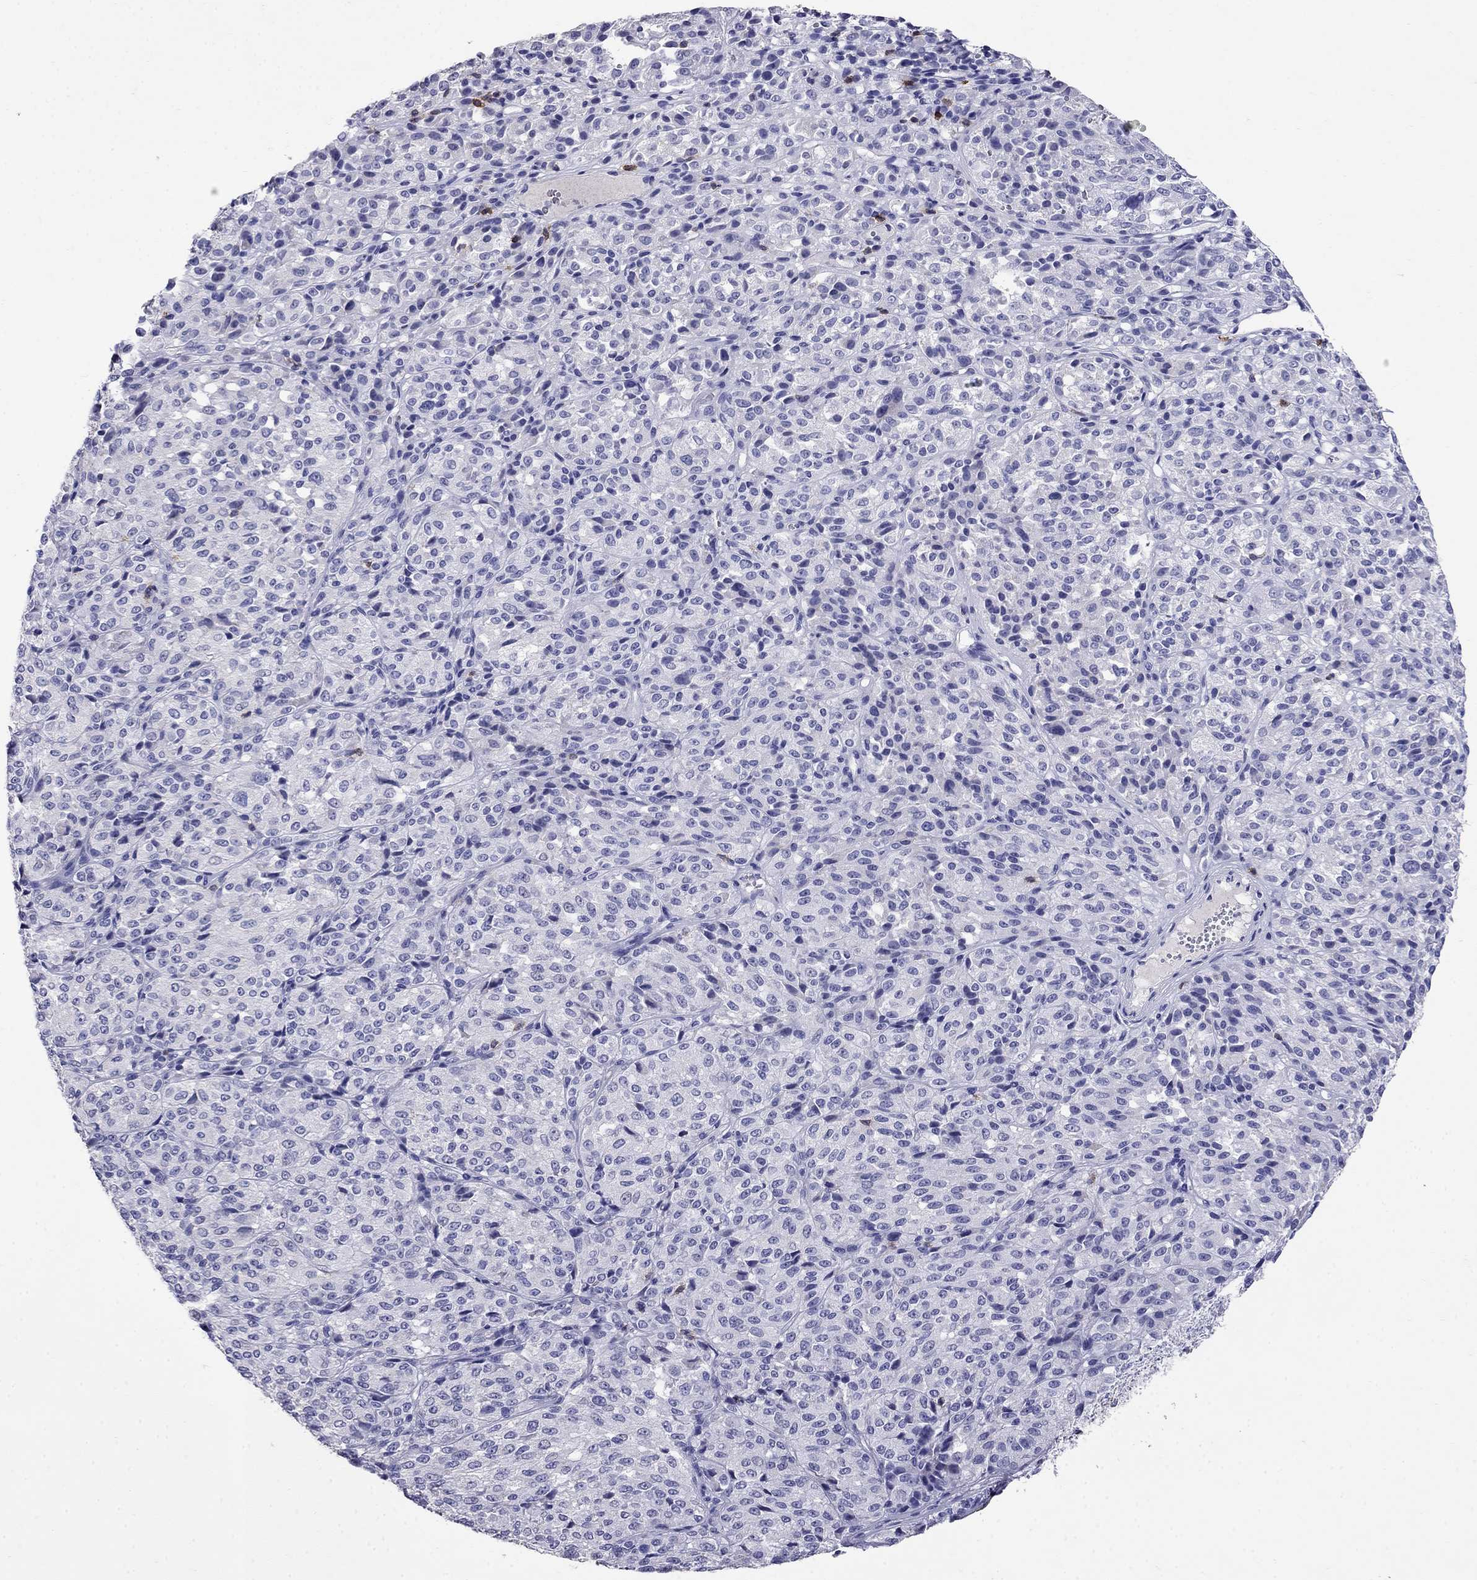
{"staining": {"intensity": "negative", "quantity": "none", "location": "none"}, "tissue": "melanoma", "cell_type": "Tumor cells", "image_type": "cancer", "snomed": [{"axis": "morphology", "description": "Malignant melanoma, Metastatic site"}, {"axis": "topography", "description": "Brain"}], "caption": "Immunohistochemical staining of human melanoma reveals no significant positivity in tumor cells.", "gene": "CD8B", "patient": {"sex": "female", "age": 56}}